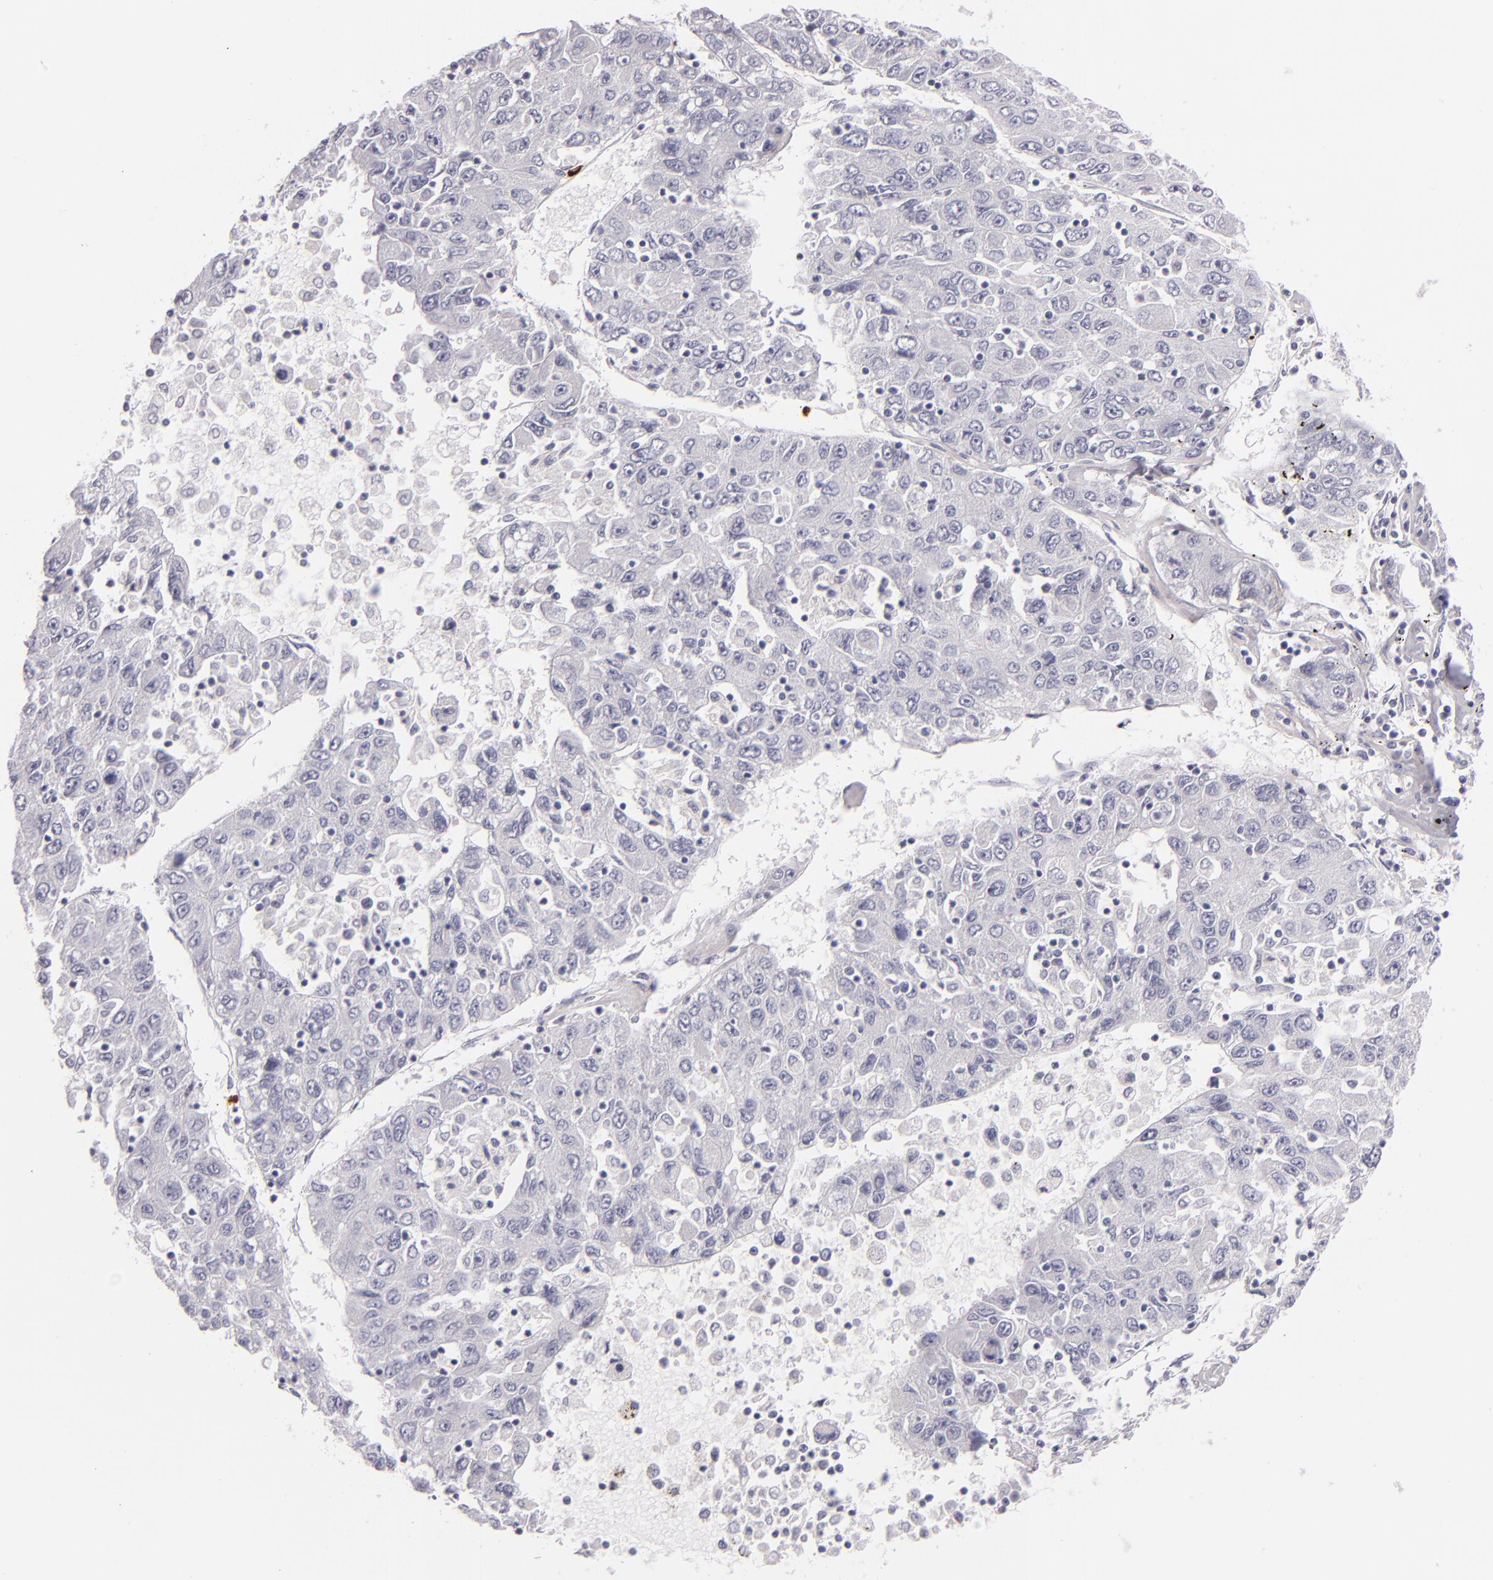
{"staining": {"intensity": "negative", "quantity": "none", "location": "none"}, "tissue": "liver cancer", "cell_type": "Tumor cells", "image_type": "cancer", "snomed": [{"axis": "morphology", "description": "Carcinoma, Hepatocellular, NOS"}, {"axis": "topography", "description": "Liver"}], "caption": "A photomicrograph of liver hepatocellular carcinoma stained for a protein reveals no brown staining in tumor cells. Brightfield microscopy of immunohistochemistry stained with DAB (3,3'-diaminobenzidine) (brown) and hematoxylin (blue), captured at high magnification.", "gene": "TPSD1", "patient": {"sex": "male", "age": 49}}